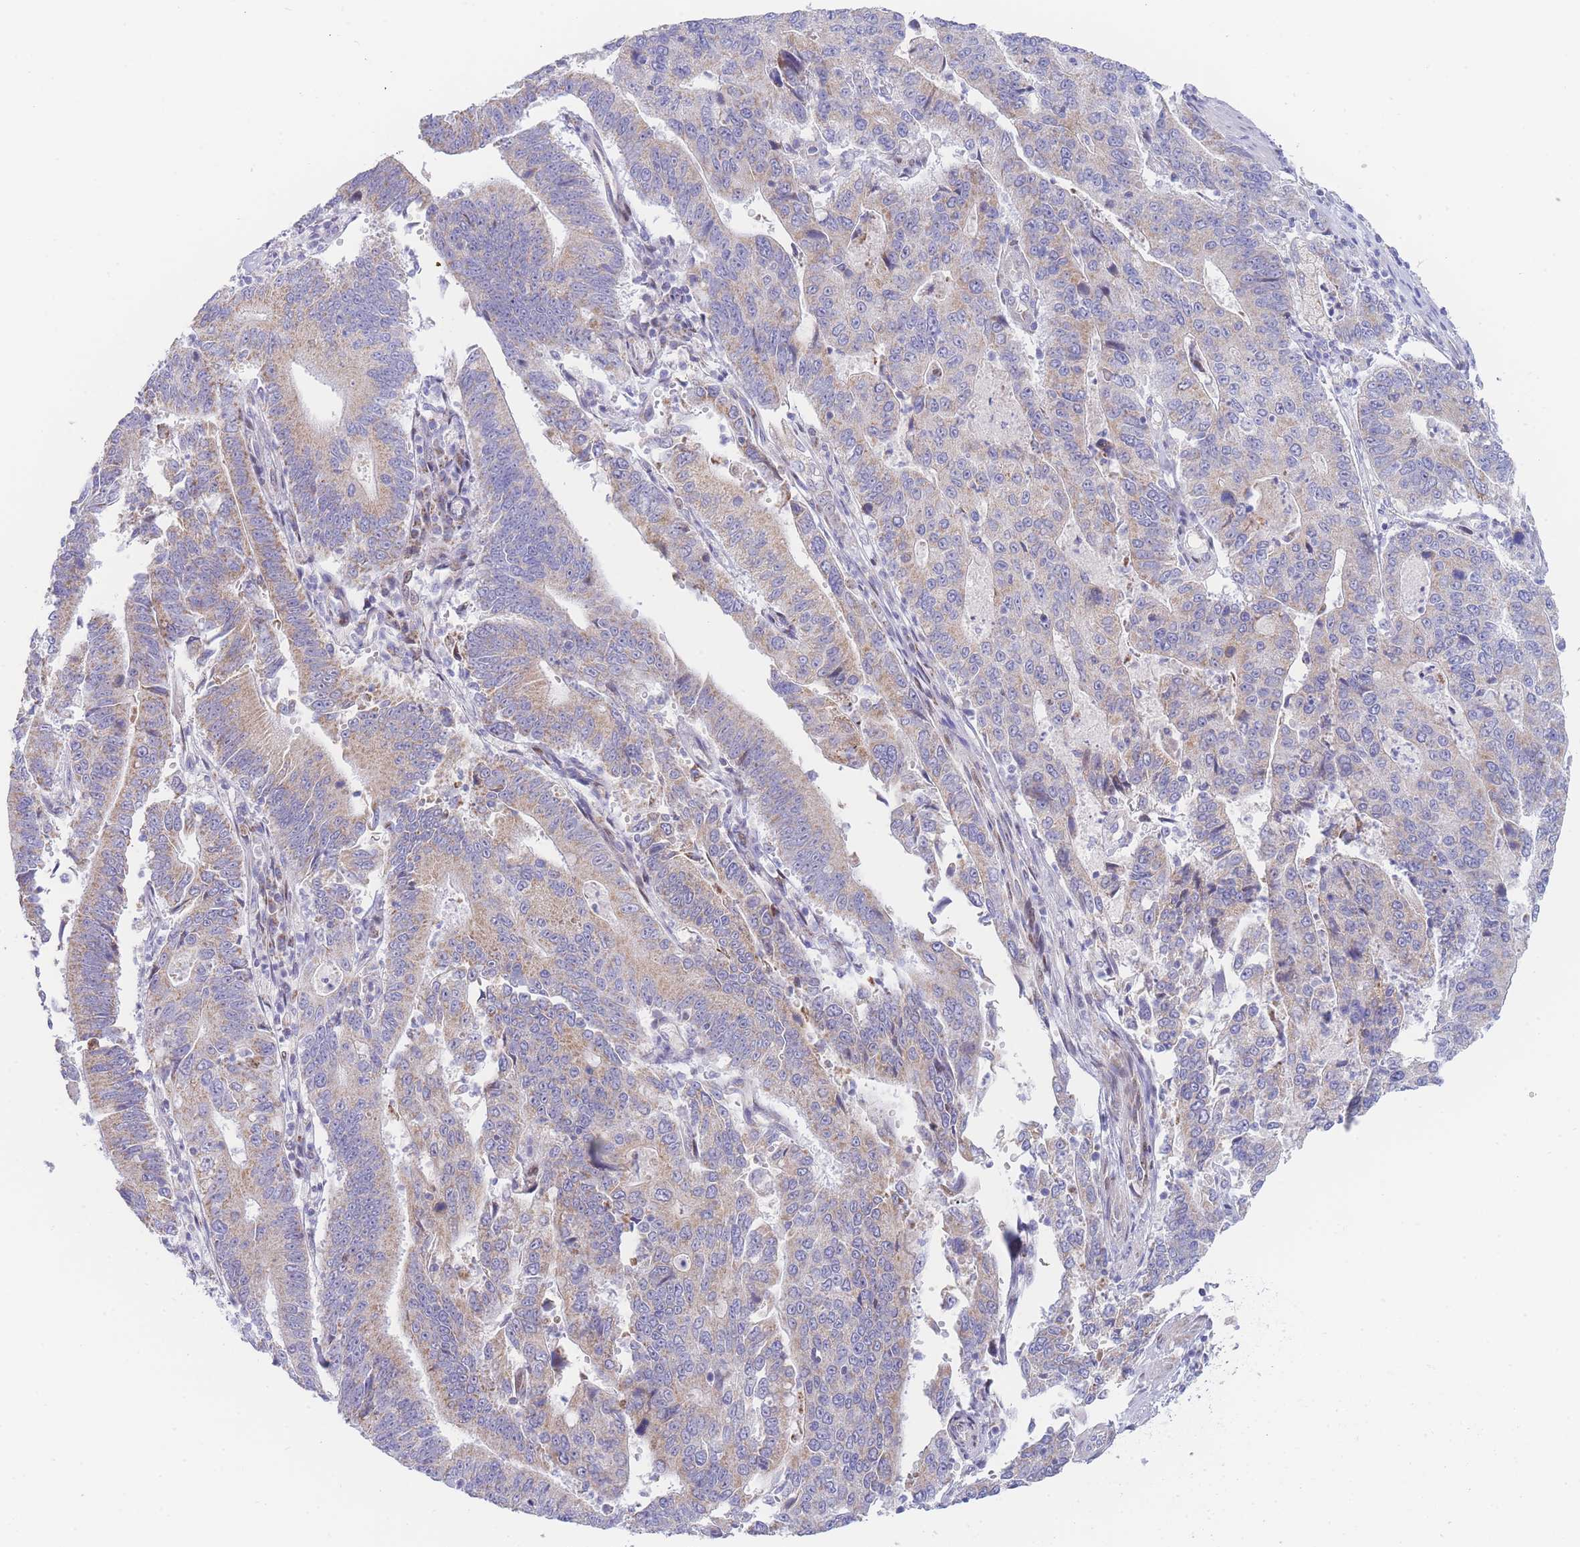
{"staining": {"intensity": "weak", "quantity": ">75%", "location": "cytoplasmic/membranous"}, "tissue": "stomach cancer", "cell_type": "Tumor cells", "image_type": "cancer", "snomed": [{"axis": "morphology", "description": "Adenocarcinoma, NOS"}, {"axis": "topography", "description": "Stomach"}], "caption": "IHC image of neoplastic tissue: adenocarcinoma (stomach) stained using IHC demonstrates low levels of weak protein expression localized specifically in the cytoplasmic/membranous of tumor cells, appearing as a cytoplasmic/membranous brown color.", "gene": "GPAM", "patient": {"sex": "male", "age": 59}}